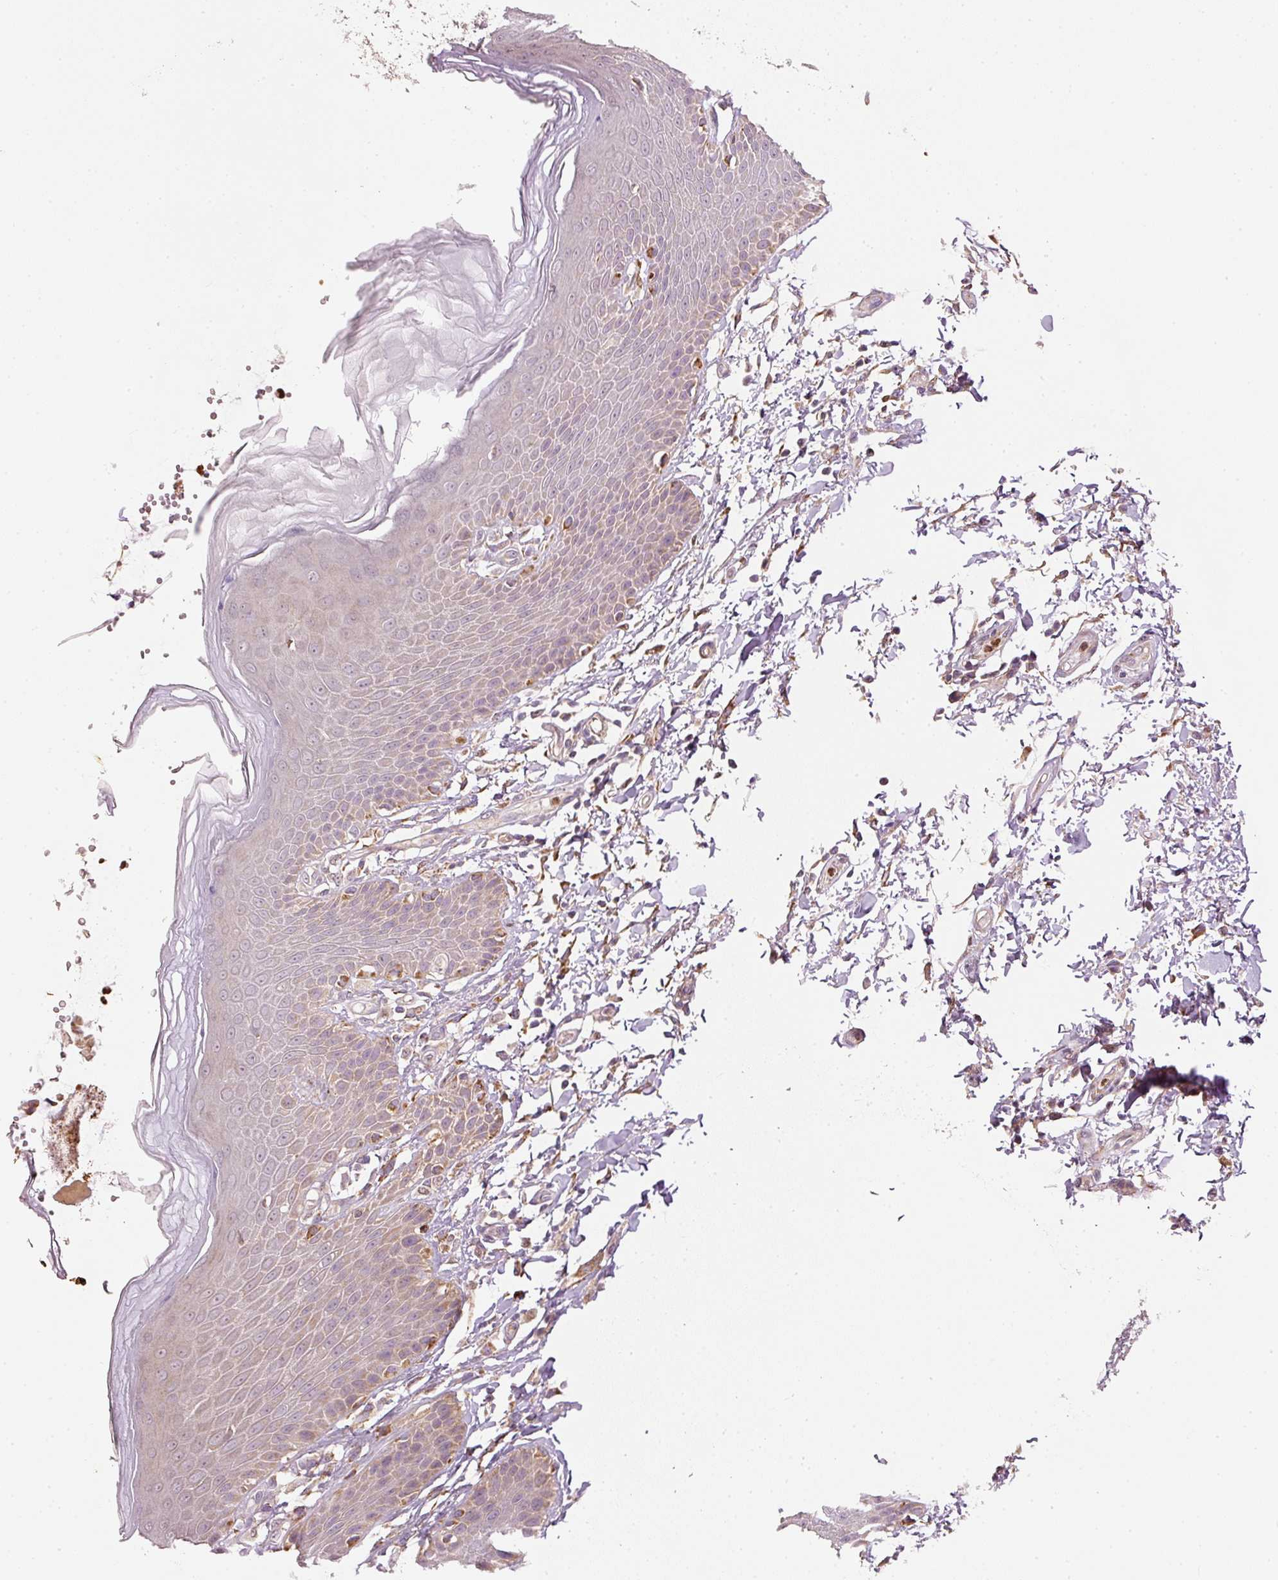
{"staining": {"intensity": "weak", "quantity": "25%-75%", "location": "cytoplasmic/membranous"}, "tissue": "skin", "cell_type": "Epidermal cells", "image_type": "normal", "snomed": [{"axis": "morphology", "description": "Normal tissue, NOS"}, {"axis": "topography", "description": "Peripheral nerve tissue"}], "caption": "The immunohistochemical stain labels weak cytoplasmic/membranous staining in epidermal cells of normal skin.", "gene": "MTHFD1L", "patient": {"sex": "male", "age": 51}}